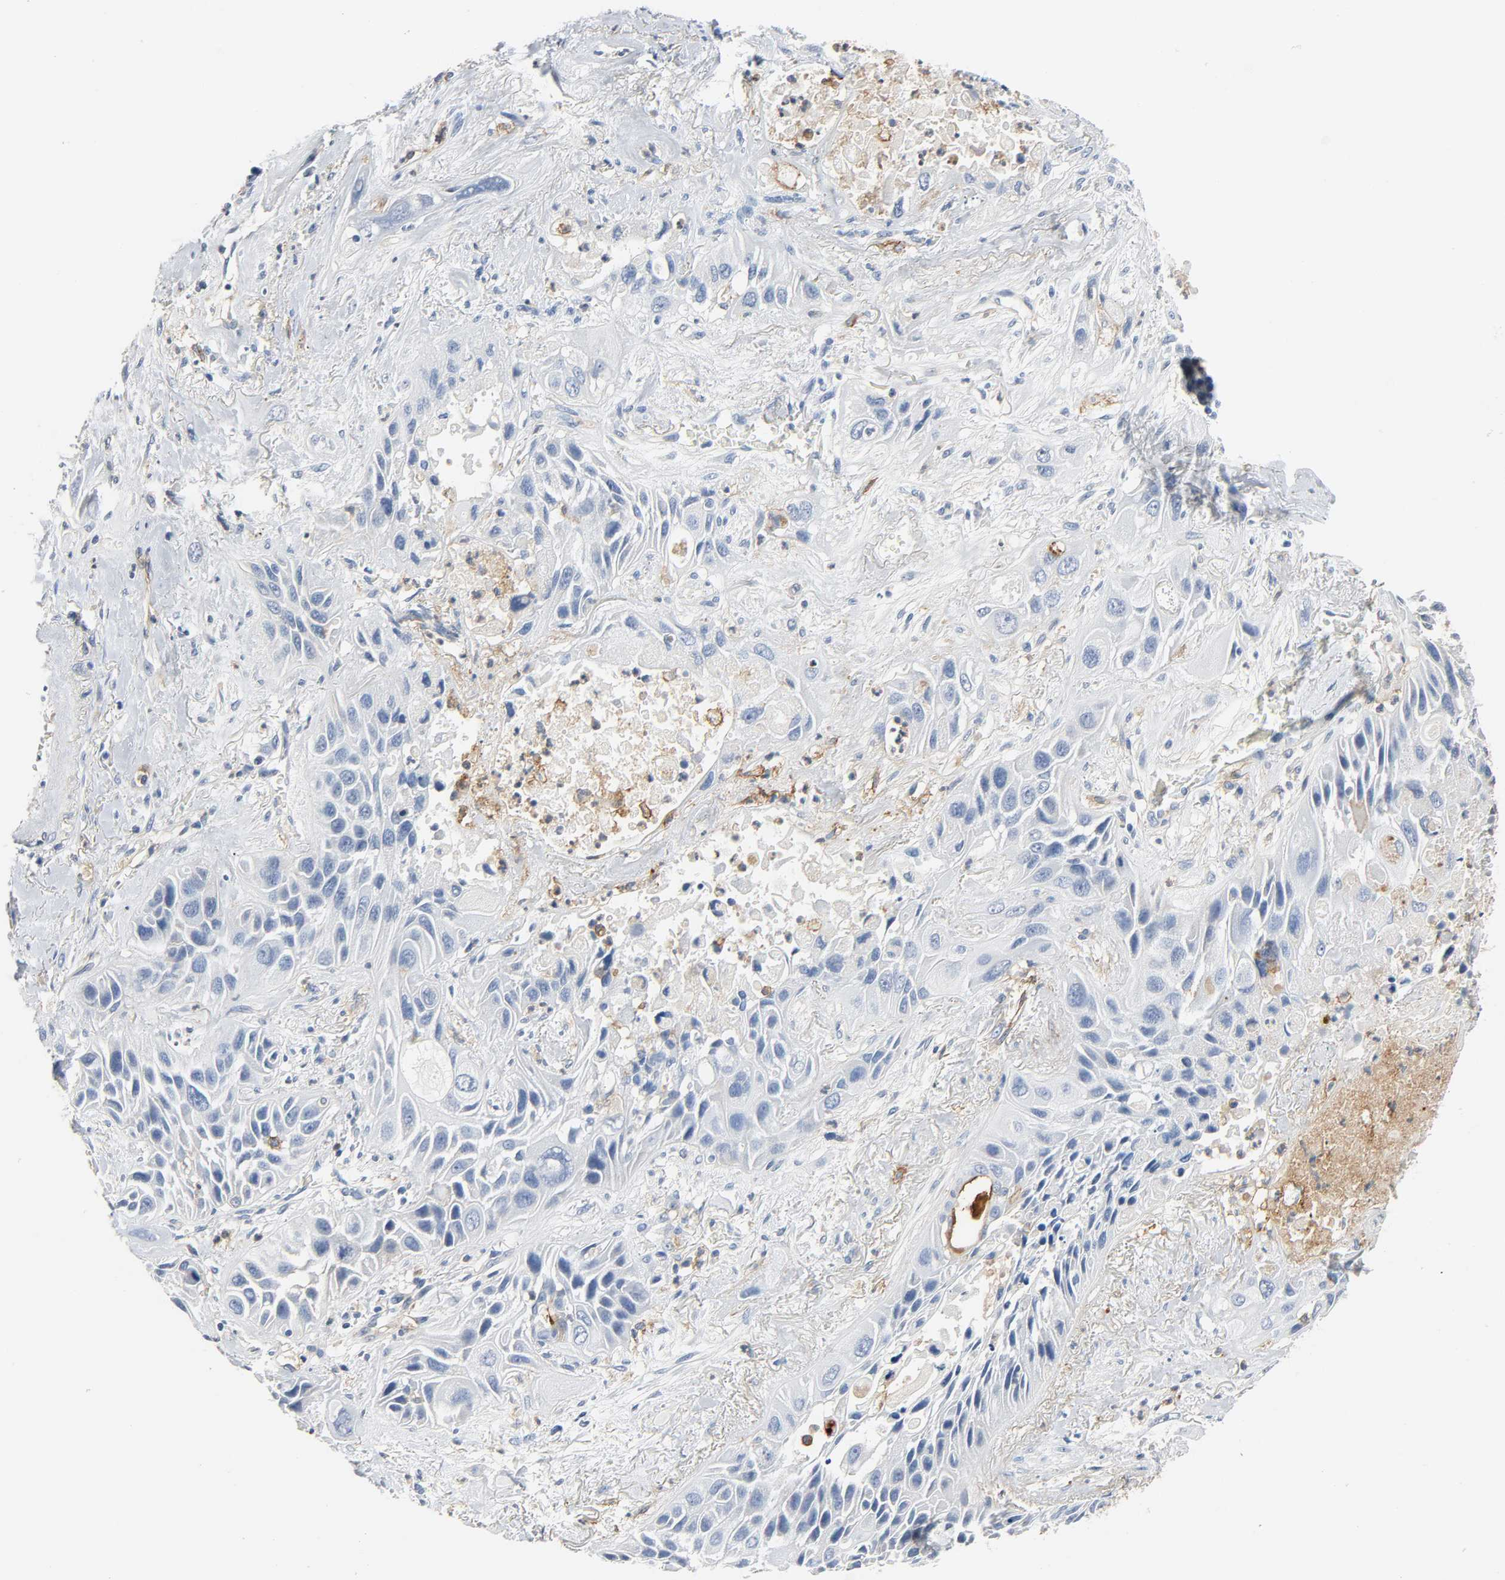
{"staining": {"intensity": "negative", "quantity": "none", "location": "none"}, "tissue": "lung cancer", "cell_type": "Tumor cells", "image_type": "cancer", "snomed": [{"axis": "morphology", "description": "Squamous cell carcinoma, NOS"}, {"axis": "topography", "description": "Lung"}], "caption": "This micrograph is of squamous cell carcinoma (lung) stained with immunohistochemistry (IHC) to label a protein in brown with the nuclei are counter-stained blue. There is no expression in tumor cells.", "gene": "ANPEP", "patient": {"sex": "female", "age": 76}}